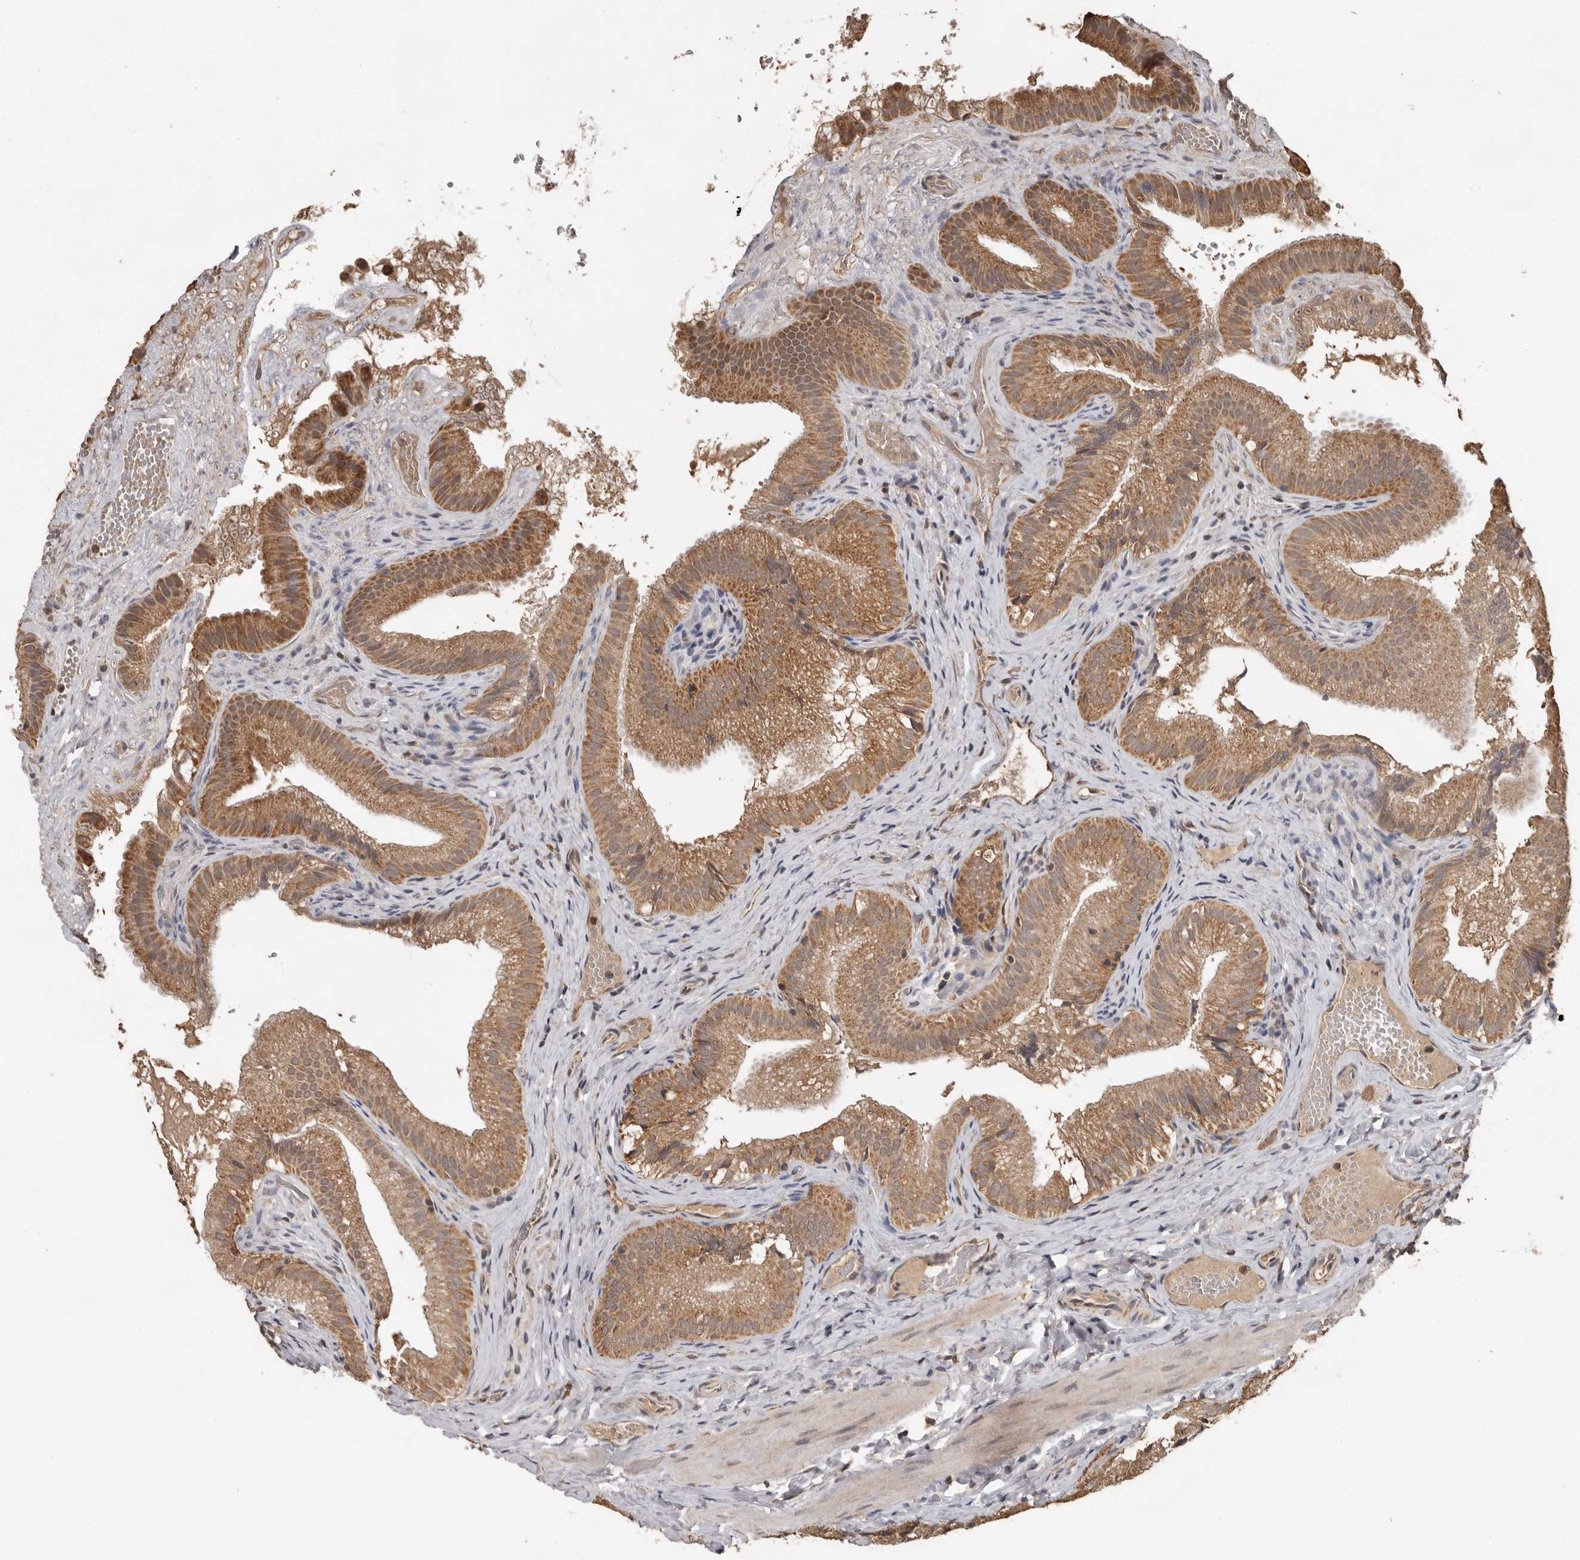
{"staining": {"intensity": "moderate", "quantity": ">75%", "location": "cytoplasmic/membranous"}, "tissue": "gallbladder", "cell_type": "Glandular cells", "image_type": "normal", "snomed": [{"axis": "morphology", "description": "Normal tissue, NOS"}, {"axis": "topography", "description": "Gallbladder"}], "caption": "IHC staining of unremarkable gallbladder, which exhibits medium levels of moderate cytoplasmic/membranous positivity in about >75% of glandular cells indicating moderate cytoplasmic/membranous protein staining. The staining was performed using DAB (brown) for protein detection and nuclei were counterstained in hematoxylin (blue).", "gene": "MTF1", "patient": {"sex": "female", "age": 30}}